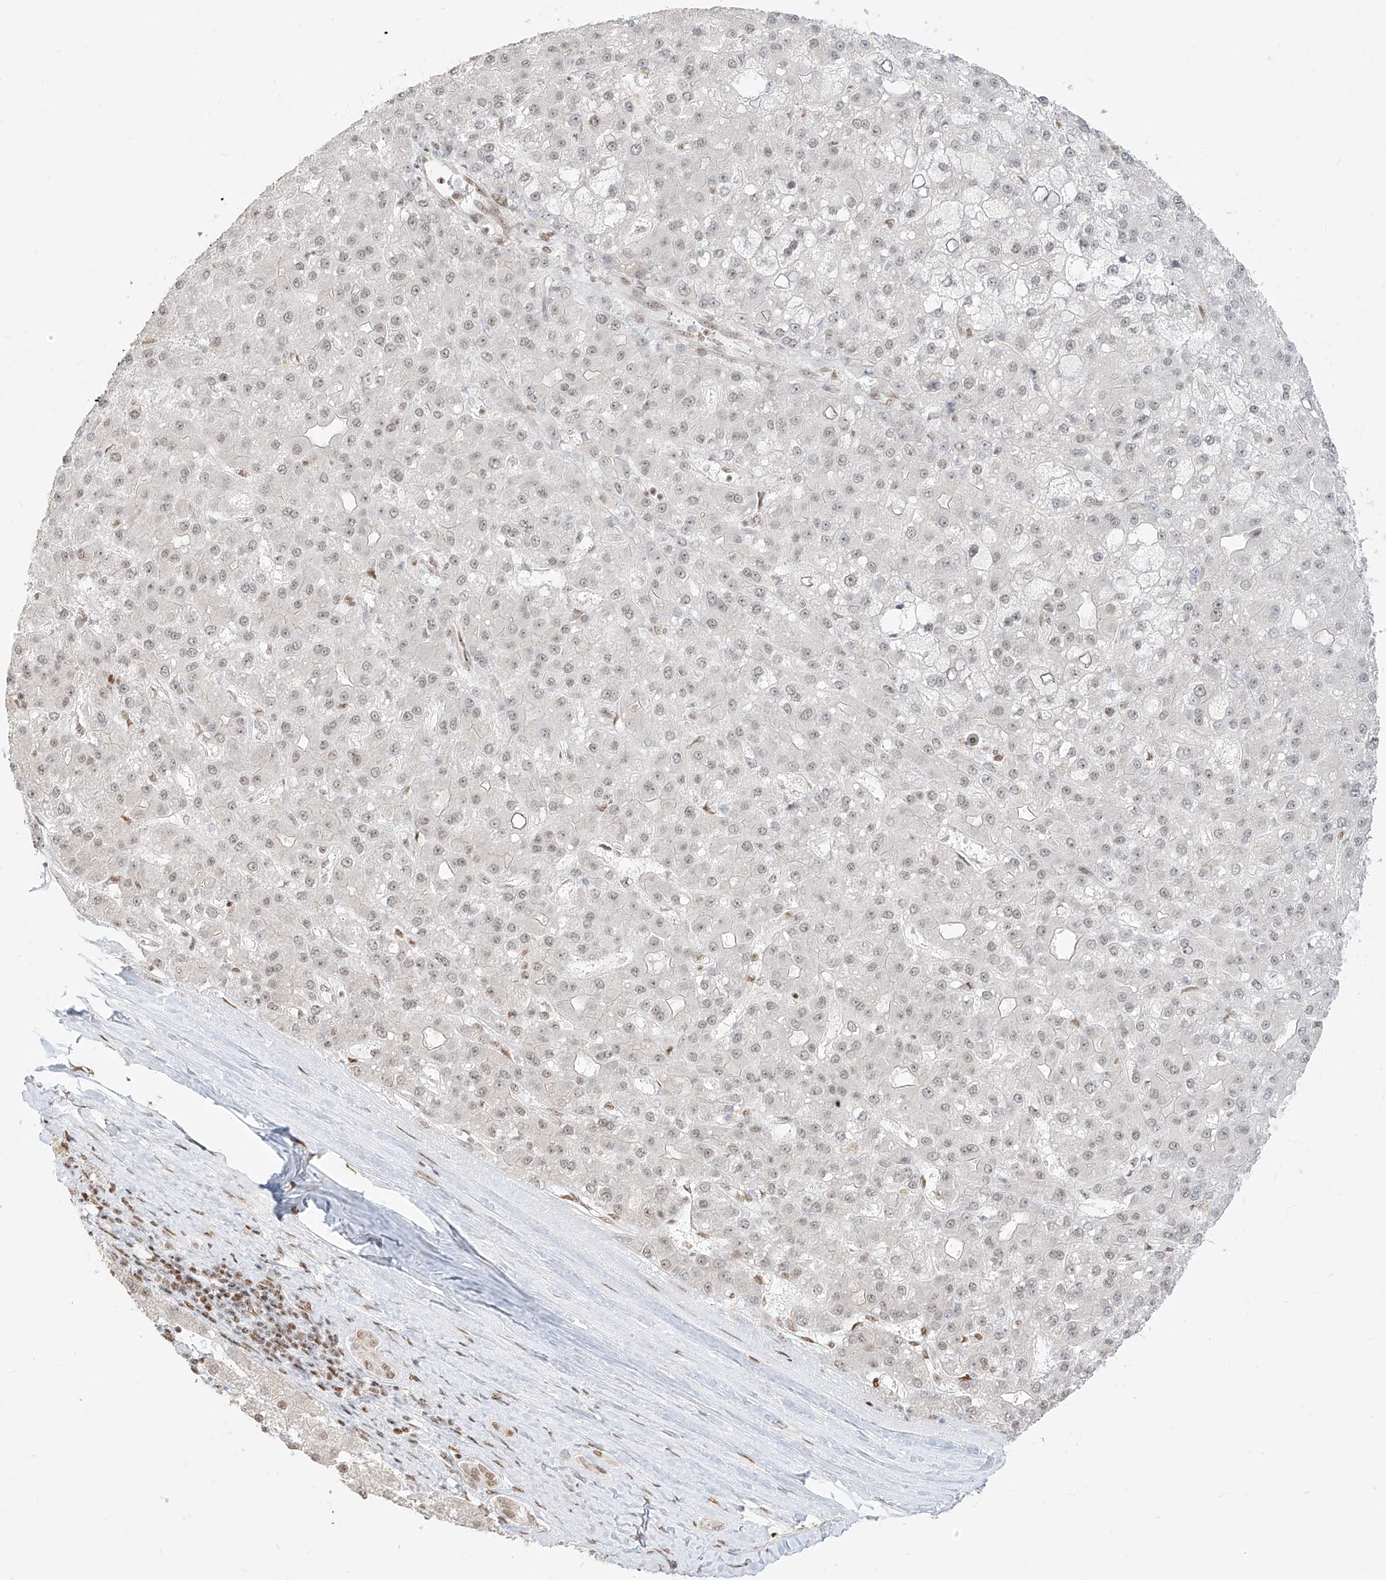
{"staining": {"intensity": "negative", "quantity": "none", "location": "none"}, "tissue": "liver cancer", "cell_type": "Tumor cells", "image_type": "cancer", "snomed": [{"axis": "morphology", "description": "Carcinoma, Hepatocellular, NOS"}, {"axis": "topography", "description": "Liver"}], "caption": "Immunohistochemical staining of hepatocellular carcinoma (liver) shows no significant positivity in tumor cells.", "gene": "NHSL1", "patient": {"sex": "male", "age": 67}}